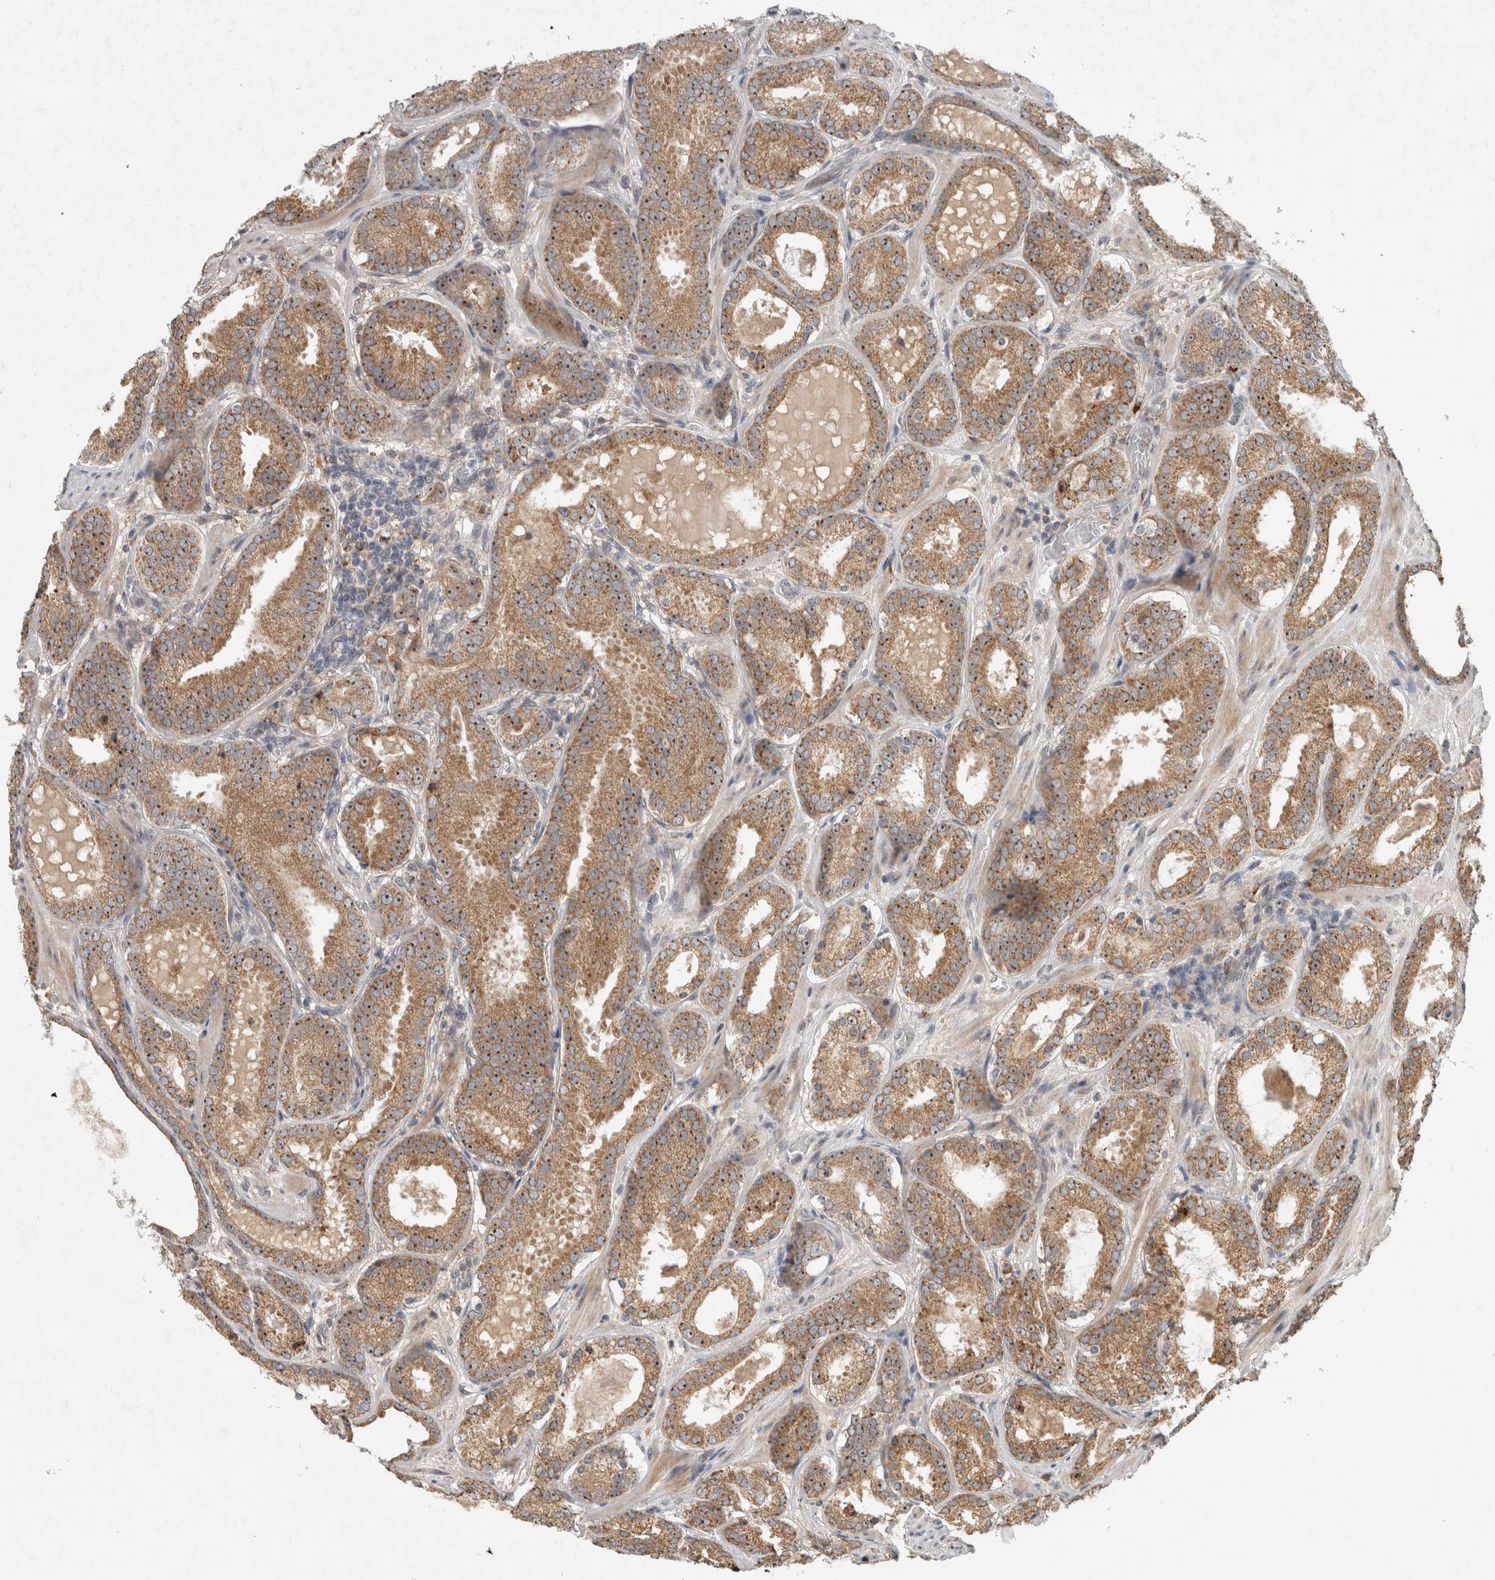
{"staining": {"intensity": "moderate", "quantity": ">75%", "location": "cytoplasmic/membranous,nuclear"}, "tissue": "prostate cancer", "cell_type": "Tumor cells", "image_type": "cancer", "snomed": [{"axis": "morphology", "description": "Adenocarcinoma, Low grade"}, {"axis": "topography", "description": "Prostate"}], "caption": "Brown immunohistochemical staining in prostate cancer (low-grade adenocarcinoma) displays moderate cytoplasmic/membranous and nuclear staining in about >75% of tumor cells.", "gene": "GPR137B", "patient": {"sex": "male", "age": 69}}